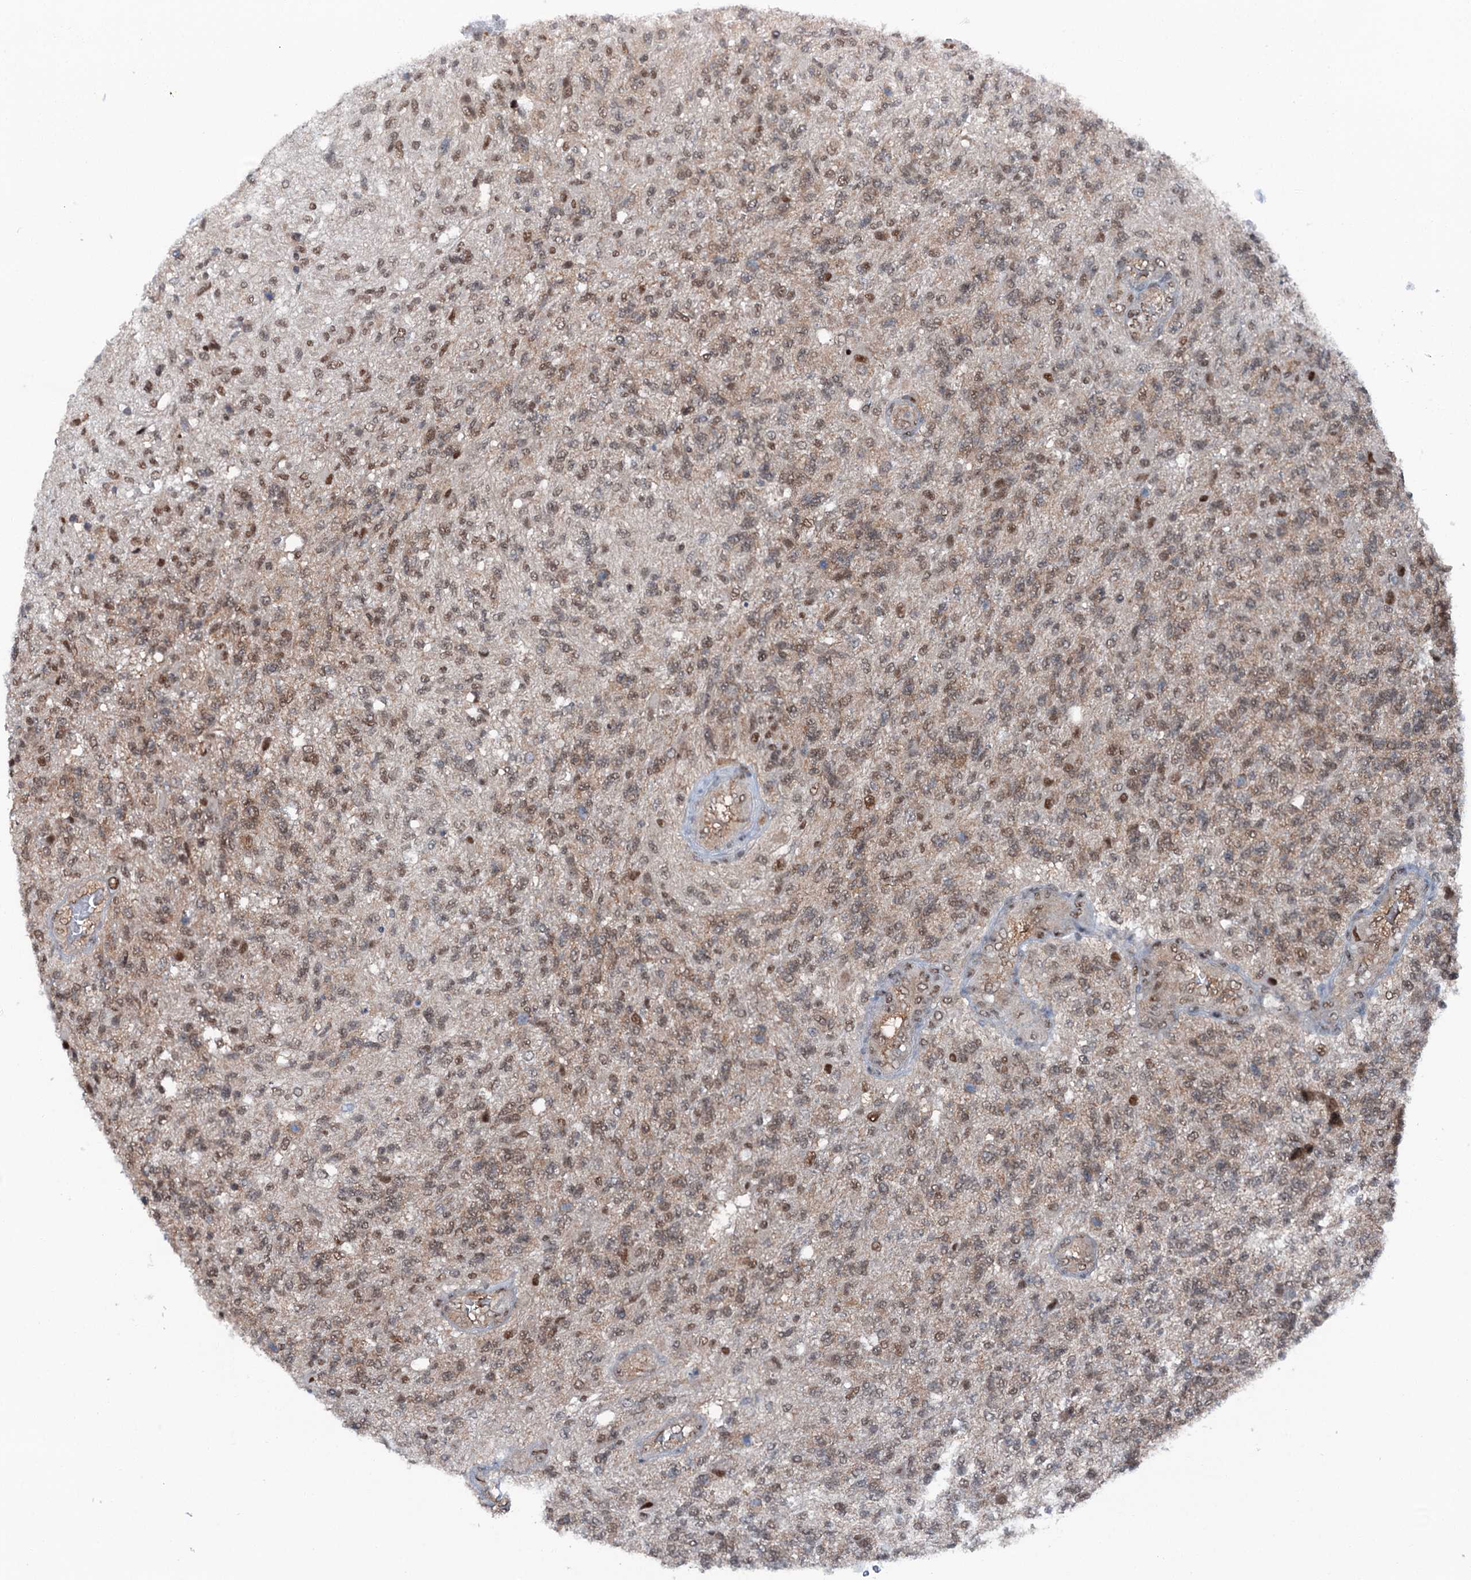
{"staining": {"intensity": "moderate", "quantity": "25%-75%", "location": "cytoplasmic/membranous,nuclear"}, "tissue": "glioma", "cell_type": "Tumor cells", "image_type": "cancer", "snomed": [{"axis": "morphology", "description": "Glioma, malignant, High grade"}, {"axis": "topography", "description": "Brain"}], "caption": "An immunohistochemistry (IHC) image of tumor tissue is shown. Protein staining in brown labels moderate cytoplasmic/membranous and nuclear positivity in malignant glioma (high-grade) within tumor cells.", "gene": "PSMD13", "patient": {"sex": "male", "age": 56}}